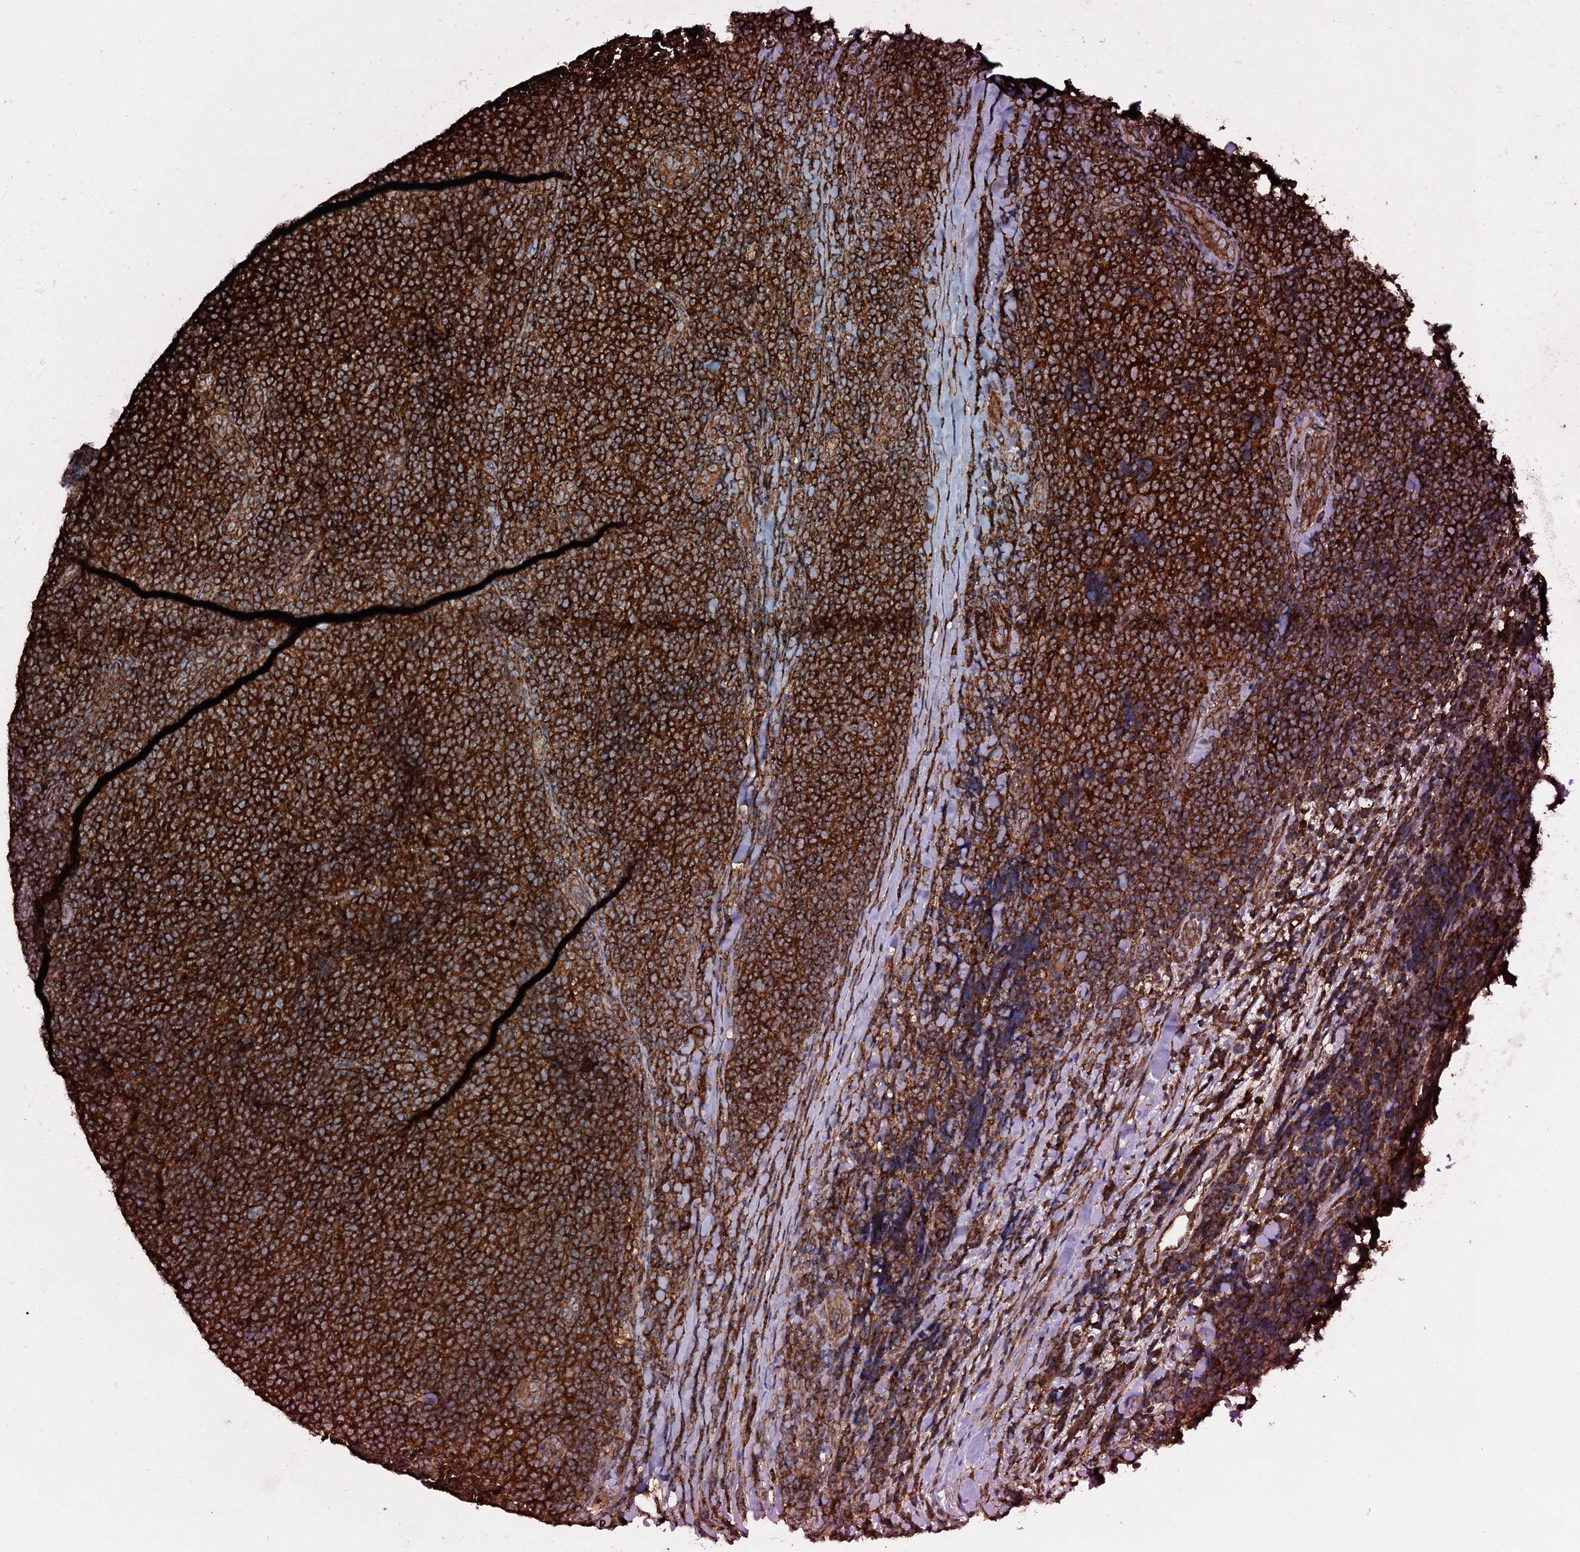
{"staining": {"intensity": "strong", "quantity": ">75%", "location": "cytoplasmic/membranous"}, "tissue": "lymphoma", "cell_type": "Tumor cells", "image_type": "cancer", "snomed": [{"axis": "morphology", "description": "Malignant lymphoma, non-Hodgkin's type, Low grade"}, {"axis": "topography", "description": "Lymph node"}], "caption": "About >75% of tumor cells in low-grade malignant lymphoma, non-Hodgkin's type exhibit strong cytoplasmic/membranous protein positivity as visualized by brown immunohistochemical staining.", "gene": "VWA8", "patient": {"sex": "male", "age": 66}}